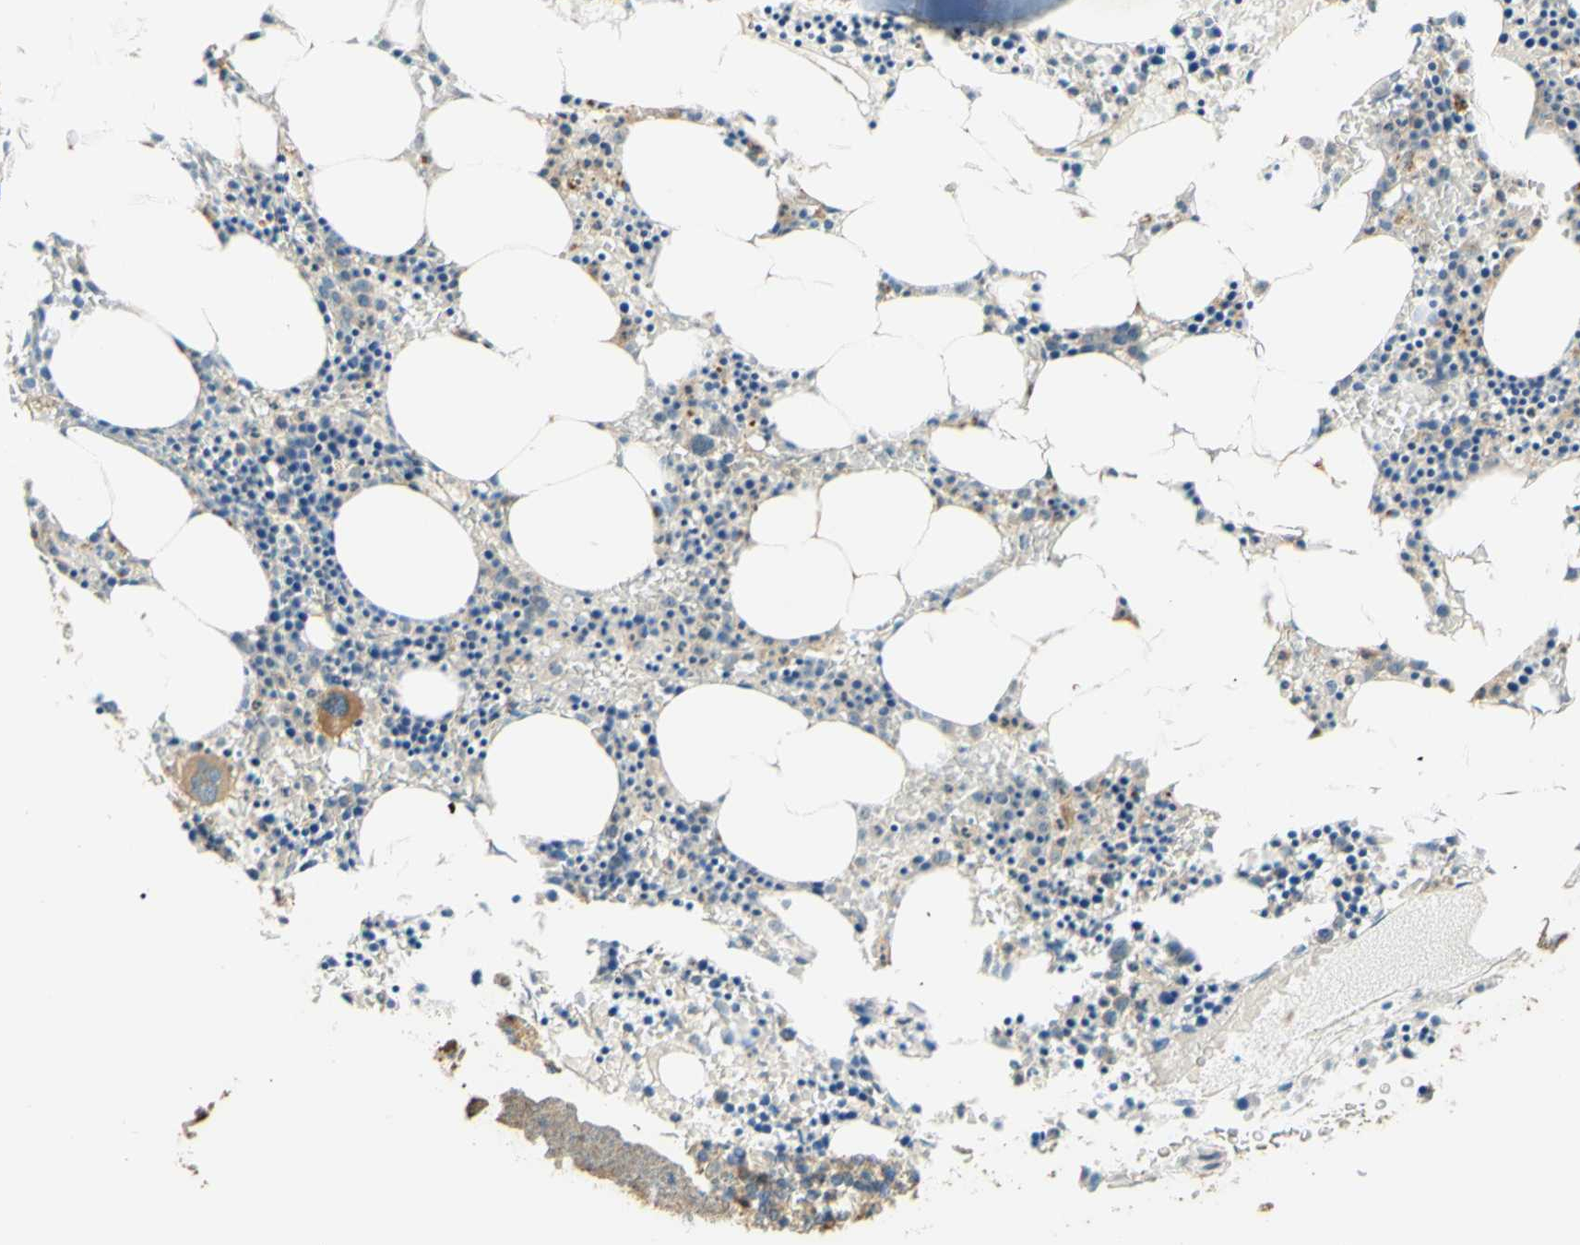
{"staining": {"intensity": "moderate", "quantity": "<25%", "location": "cytoplasmic/membranous"}, "tissue": "bone marrow", "cell_type": "Hematopoietic cells", "image_type": "normal", "snomed": [{"axis": "morphology", "description": "Normal tissue, NOS"}, {"axis": "morphology", "description": "Inflammation, NOS"}, {"axis": "topography", "description": "Bone marrow"}], "caption": "This is a histology image of IHC staining of benign bone marrow, which shows moderate expression in the cytoplasmic/membranous of hematopoietic cells.", "gene": "ENTREP2", "patient": {"sex": "male", "age": 14}}